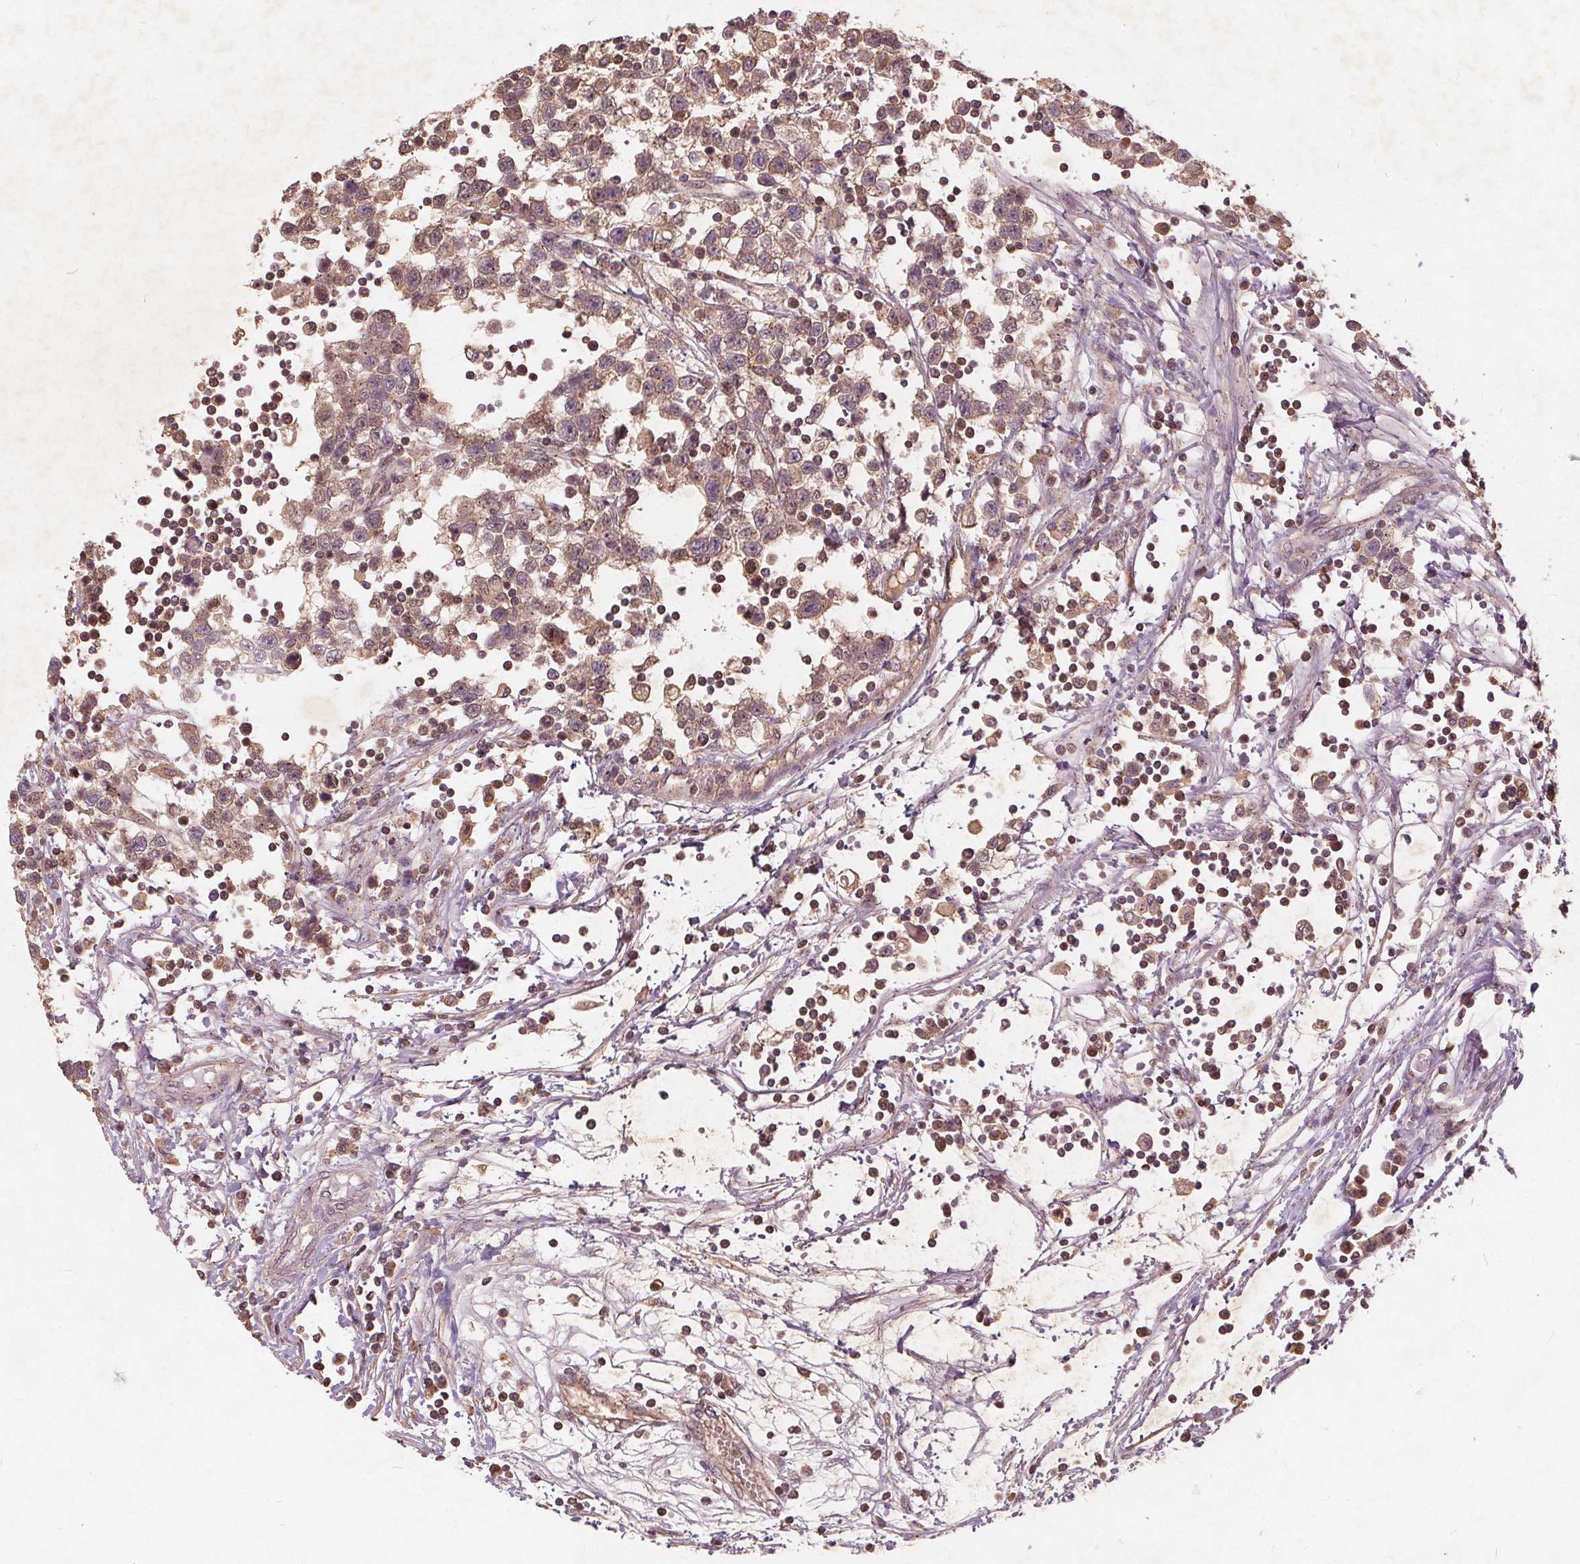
{"staining": {"intensity": "weak", "quantity": "25%-75%", "location": "cytoplasmic/membranous"}, "tissue": "testis cancer", "cell_type": "Tumor cells", "image_type": "cancer", "snomed": [{"axis": "morphology", "description": "Seminoma, NOS"}, {"axis": "topography", "description": "Testis"}], "caption": "Immunohistochemistry of seminoma (testis) displays low levels of weak cytoplasmic/membranous positivity in about 25%-75% of tumor cells.", "gene": "CSNK1G2", "patient": {"sex": "male", "age": 34}}